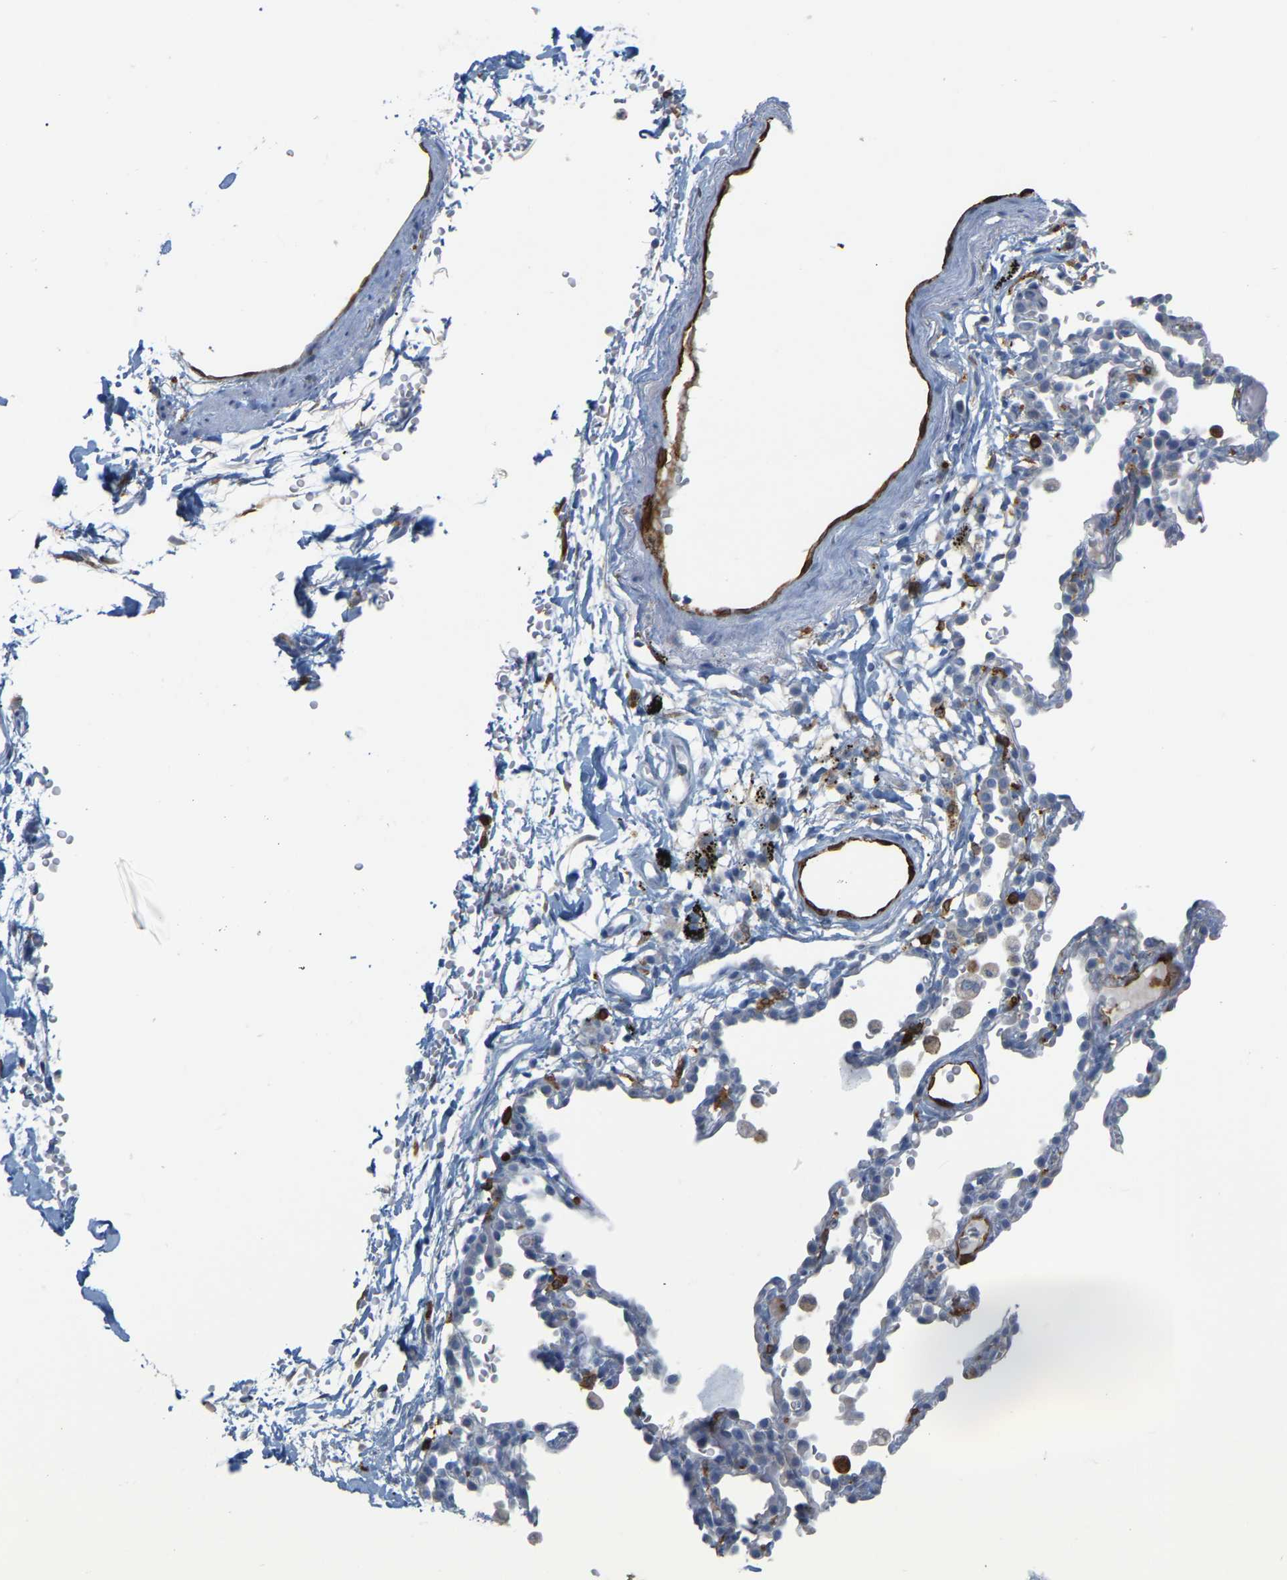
{"staining": {"intensity": "negative", "quantity": "none", "location": "none"}, "tissue": "adipose tissue", "cell_type": "Adipocytes", "image_type": "normal", "snomed": [{"axis": "morphology", "description": "Normal tissue, NOS"}, {"axis": "topography", "description": "Cartilage tissue"}, {"axis": "topography", "description": "Bronchus"}], "caption": "IHC micrograph of benign adipose tissue: adipose tissue stained with DAB exhibits no significant protein expression in adipocytes. (Stains: DAB immunohistochemistry (IHC) with hematoxylin counter stain, Microscopy: brightfield microscopy at high magnification).", "gene": "PTGS1", "patient": {"sex": "female", "age": 53}}